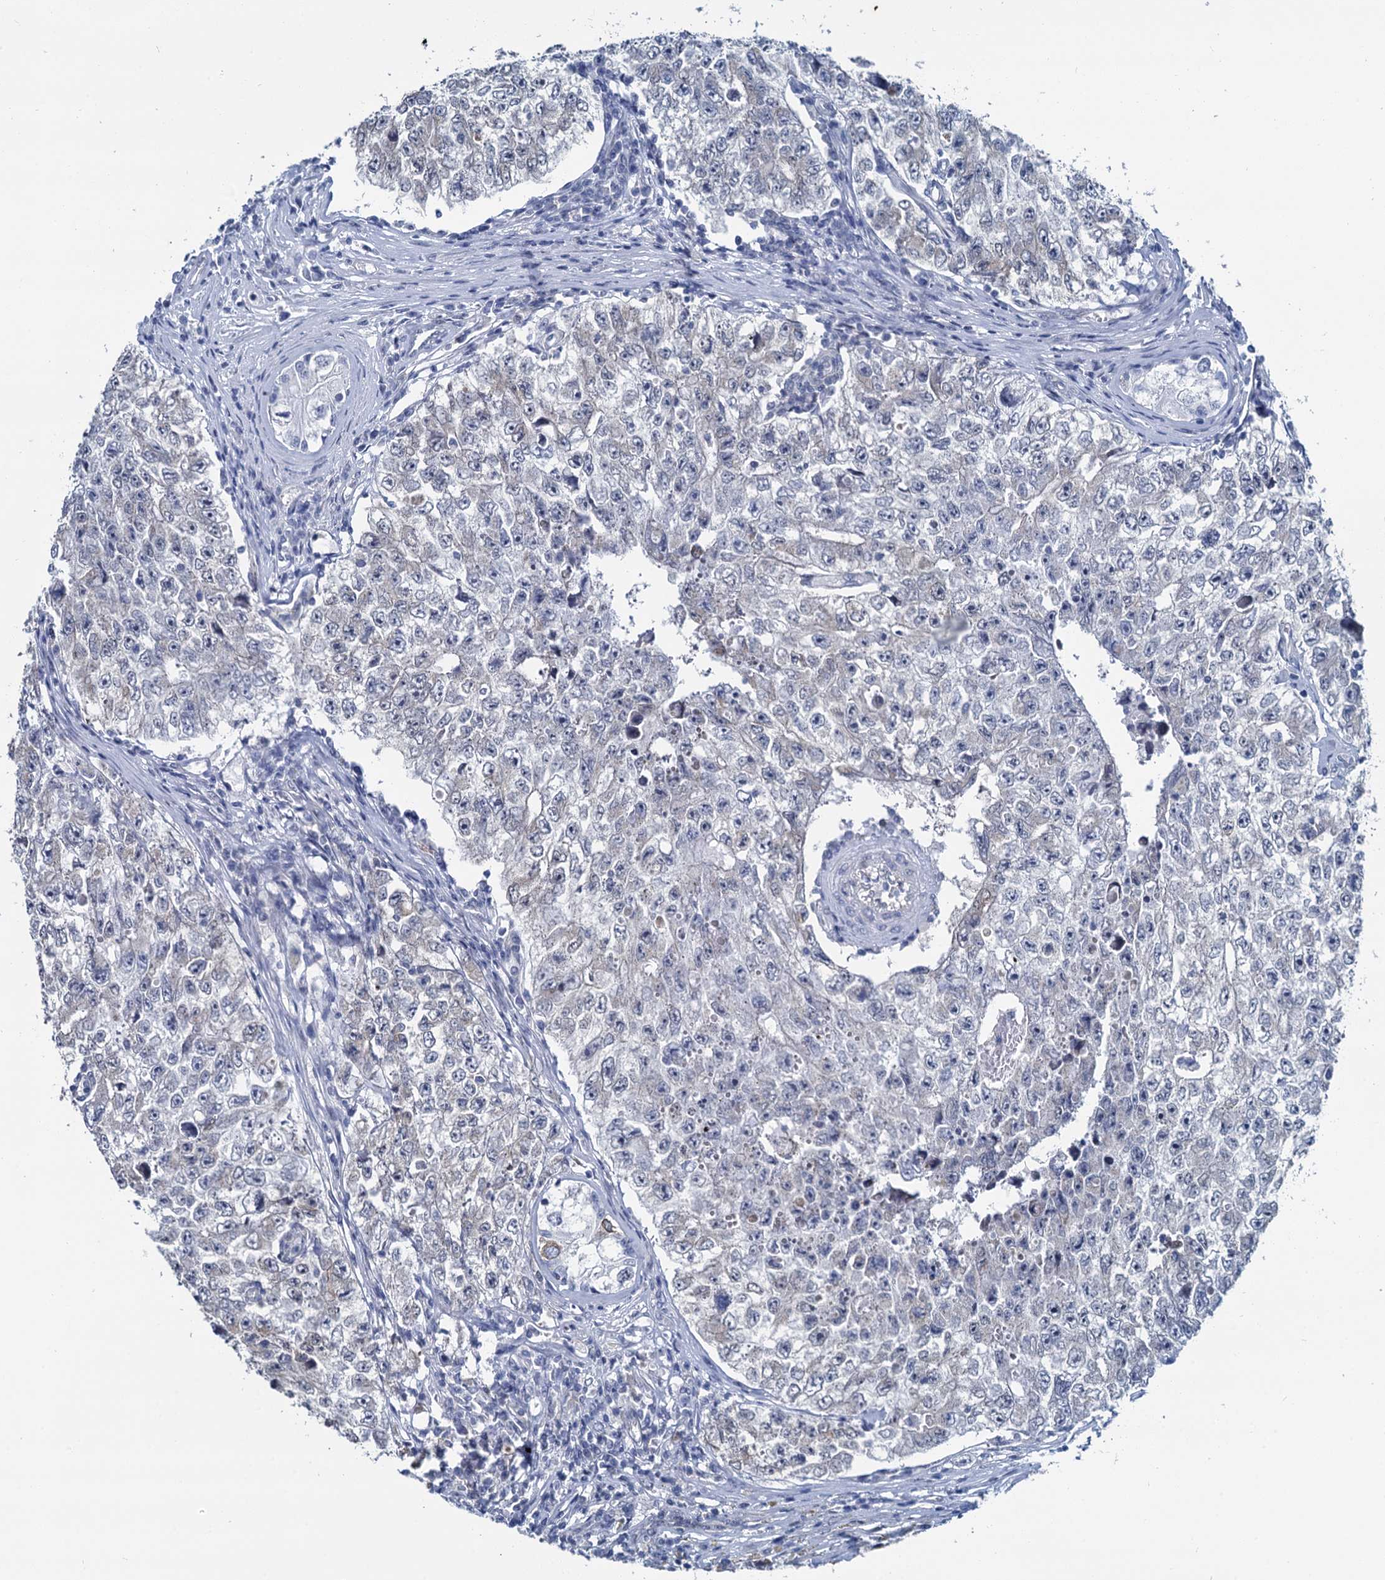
{"staining": {"intensity": "negative", "quantity": "none", "location": "none"}, "tissue": "testis cancer", "cell_type": "Tumor cells", "image_type": "cancer", "snomed": [{"axis": "morphology", "description": "Carcinoma, Embryonal, NOS"}, {"axis": "topography", "description": "Testis"}], "caption": "Immunohistochemical staining of human testis cancer (embryonal carcinoma) displays no significant positivity in tumor cells.", "gene": "MIOX", "patient": {"sex": "male", "age": 17}}